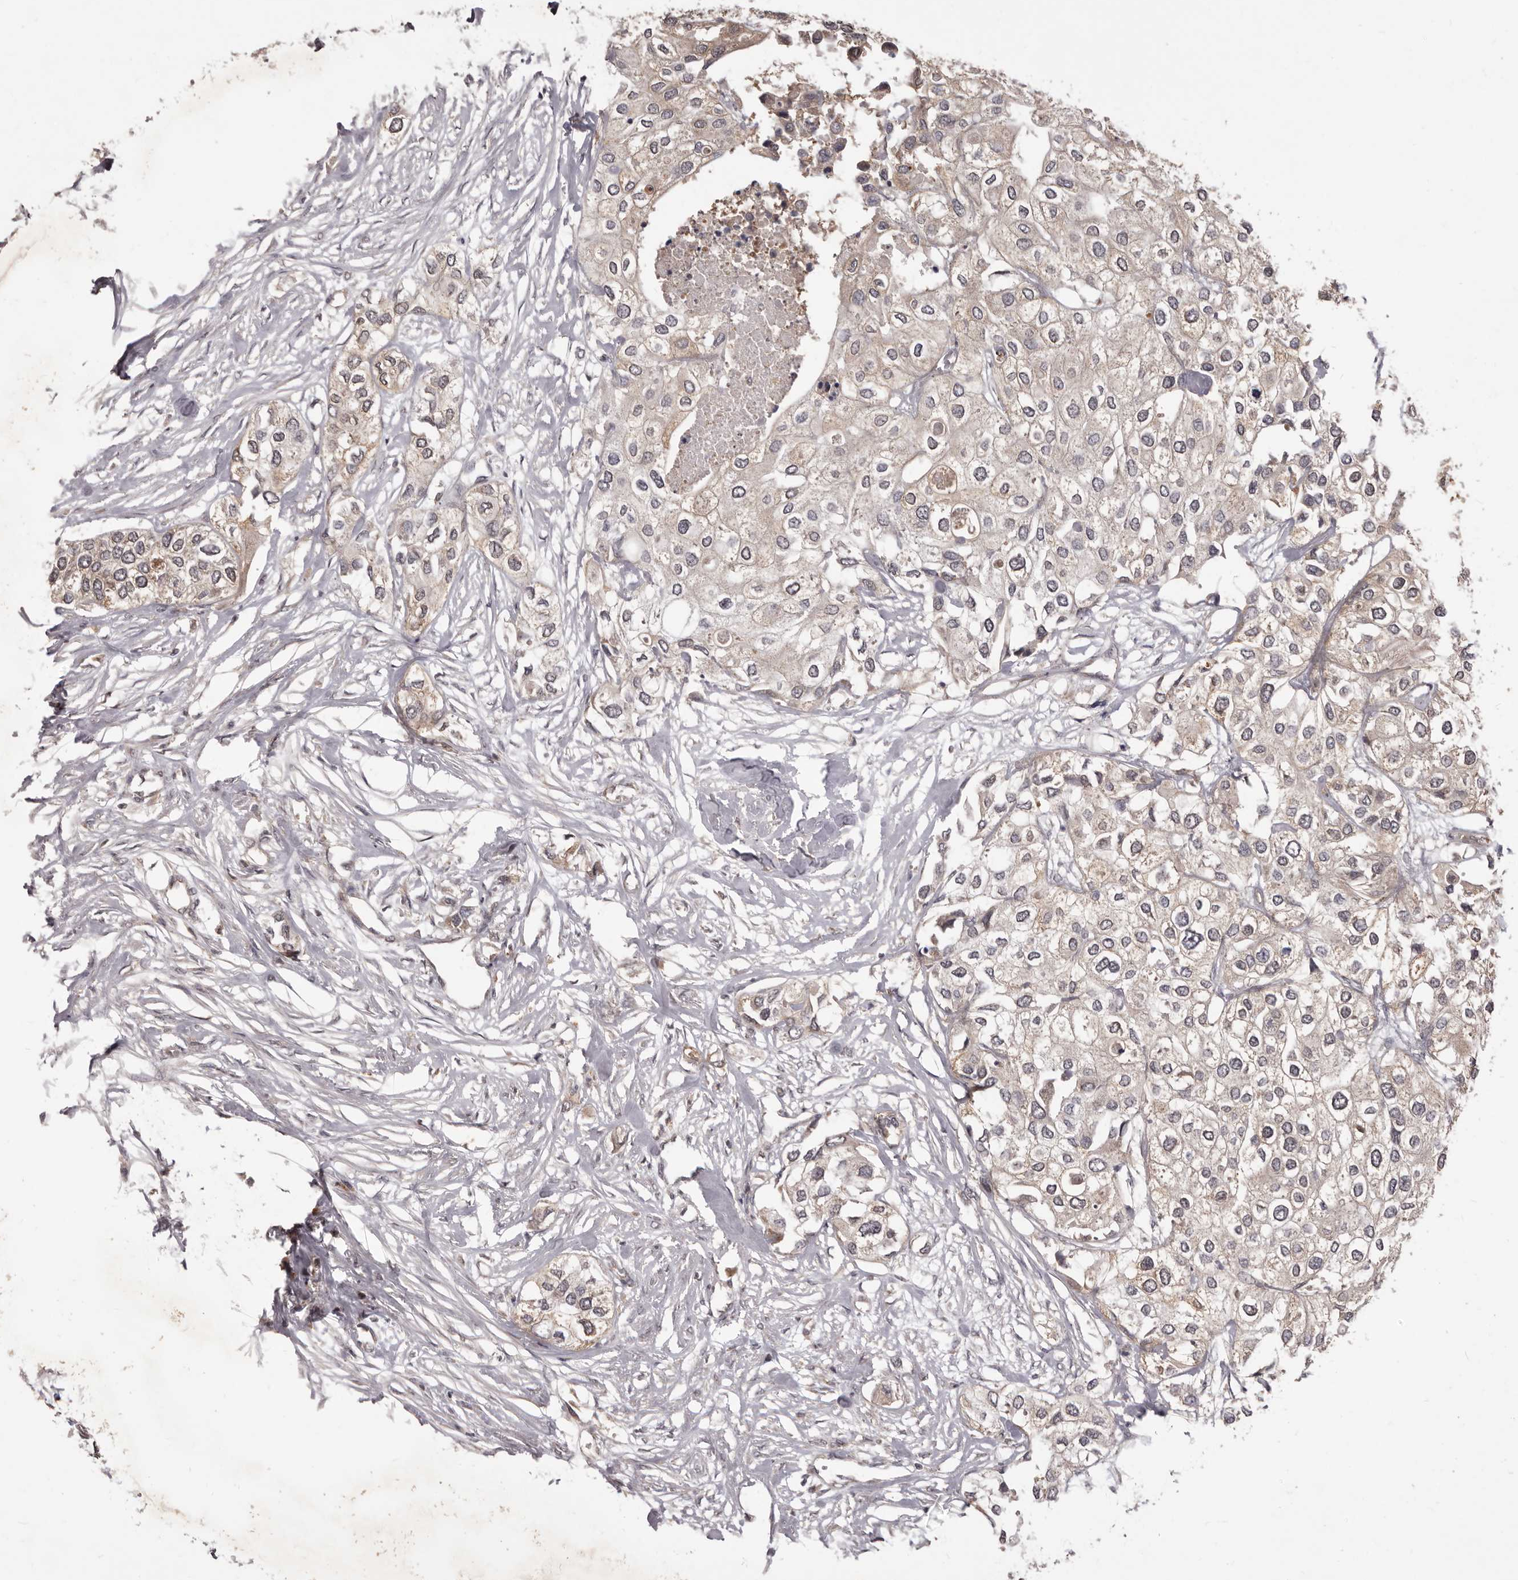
{"staining": {"intensity": "weak", "quantity": "<25%", "location": "cytoplasmic/membranous"}, "tissue": "urothelial cancer", "cell_type": "Tumor cells", "image_type": "cancer", "snomed": [{"axis": "morphology", "description": "Urothelial carcinoma, High grade"}, {"axis": "topography", "description": "Urinary bladder"}], "caption": "Immunohistochemistry (IHC) of high-grade urothelial carcinoma shows no expression in tumor cells.", "gene": "MTO1", "patient": {"sex": "male", "age": 64}}